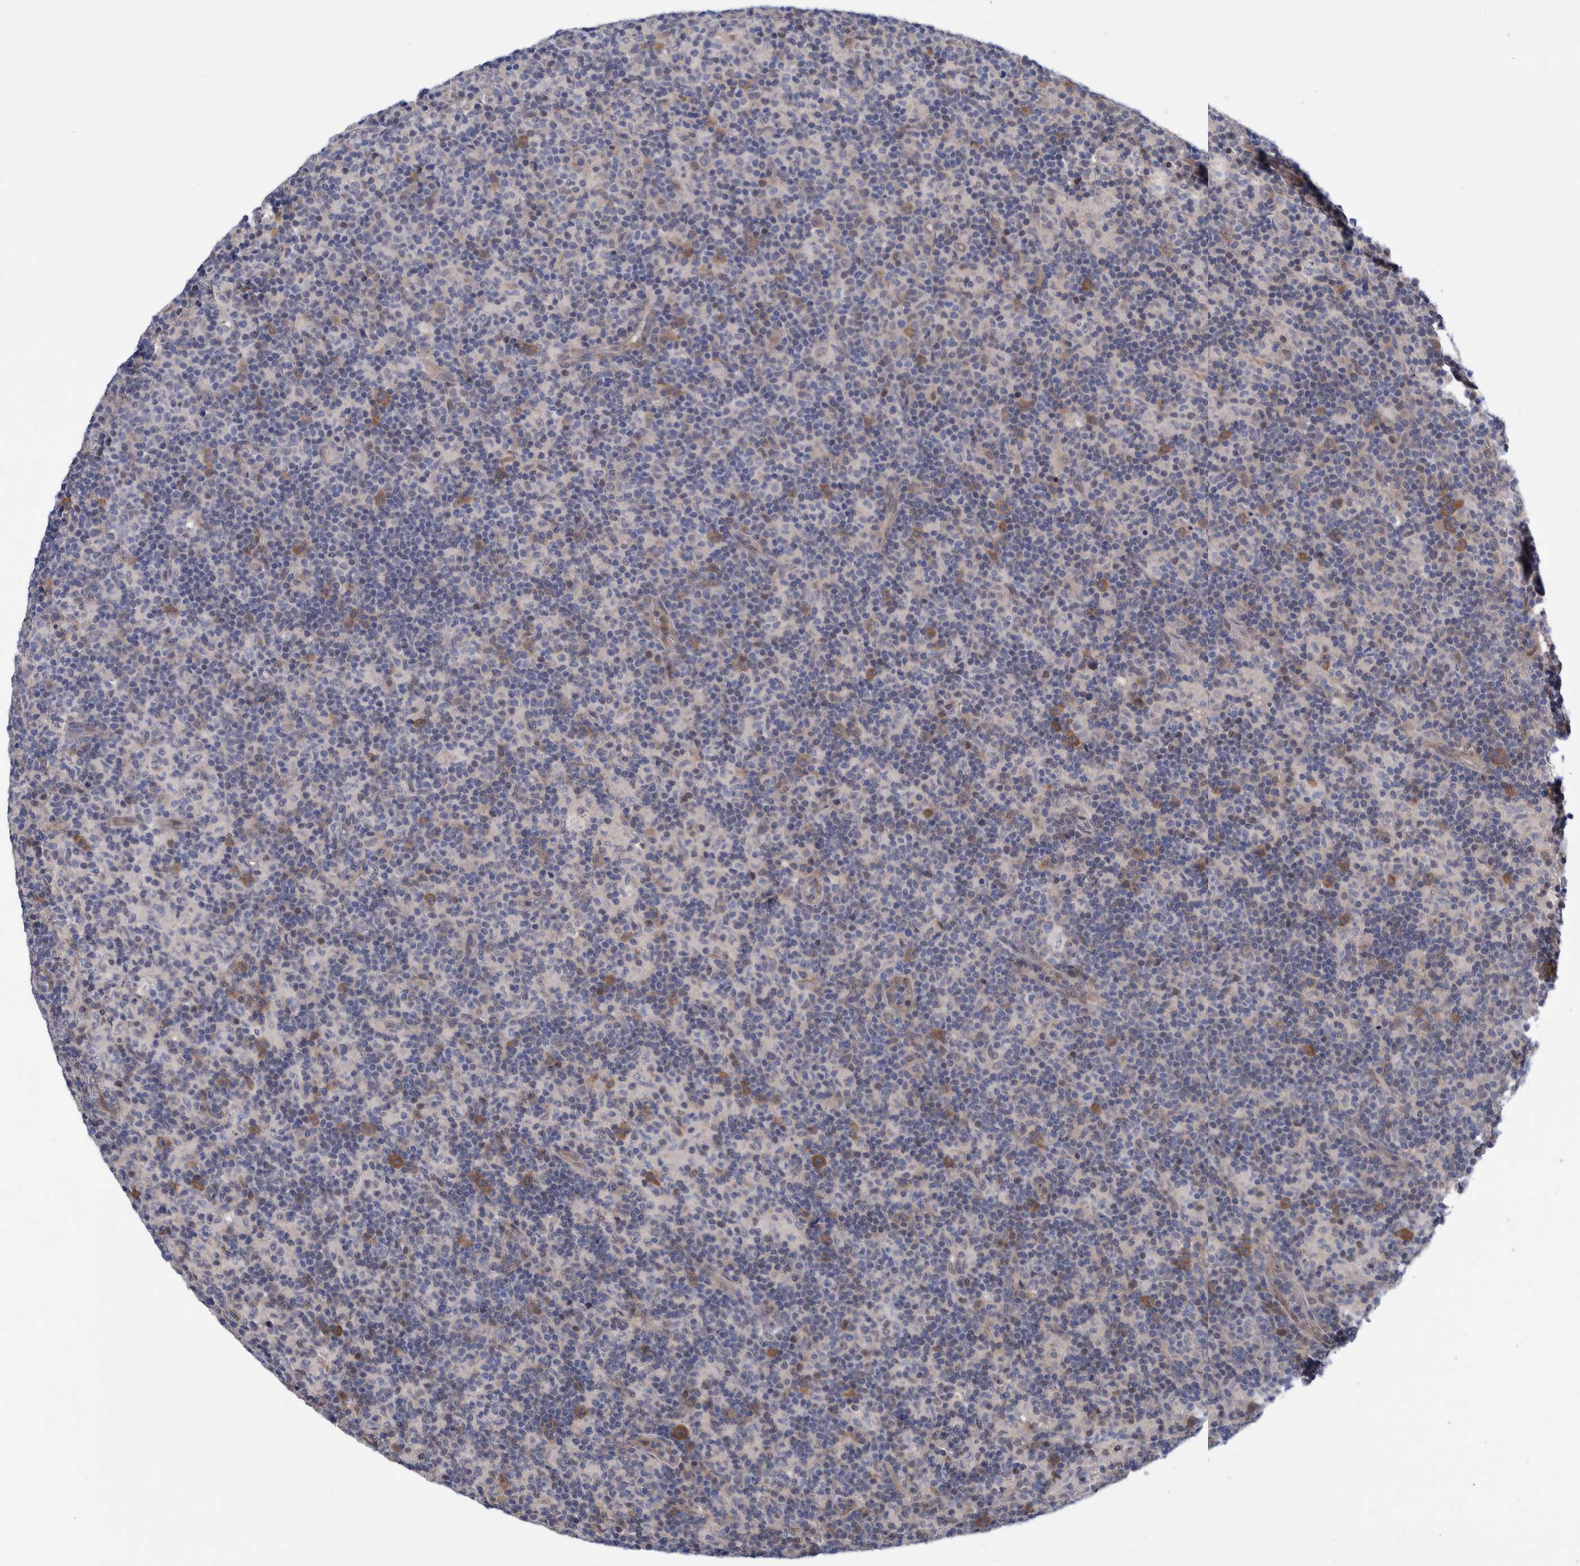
{"staining": {"intensity": "moderate", "quantity": "25%-75%", "location": "cytoplasmic/membranous"}, "tissue": "lymph node", "cell_type": "Germinal center cells", "image_type": "normal", "snomed": [{"axis": "morphology", "description": "Normal tissue, NOS"}, {"axis": "morphology", "description": "Inflammation, NOS"}, {"axis": "topography", "description": "Lymph node"}], "caption": "Human lymph node stained with a protein marker exhibits moderate staining in germinal center cells.", "gene": "PFAS", "patient": {"sex": "male", "age": 55}}